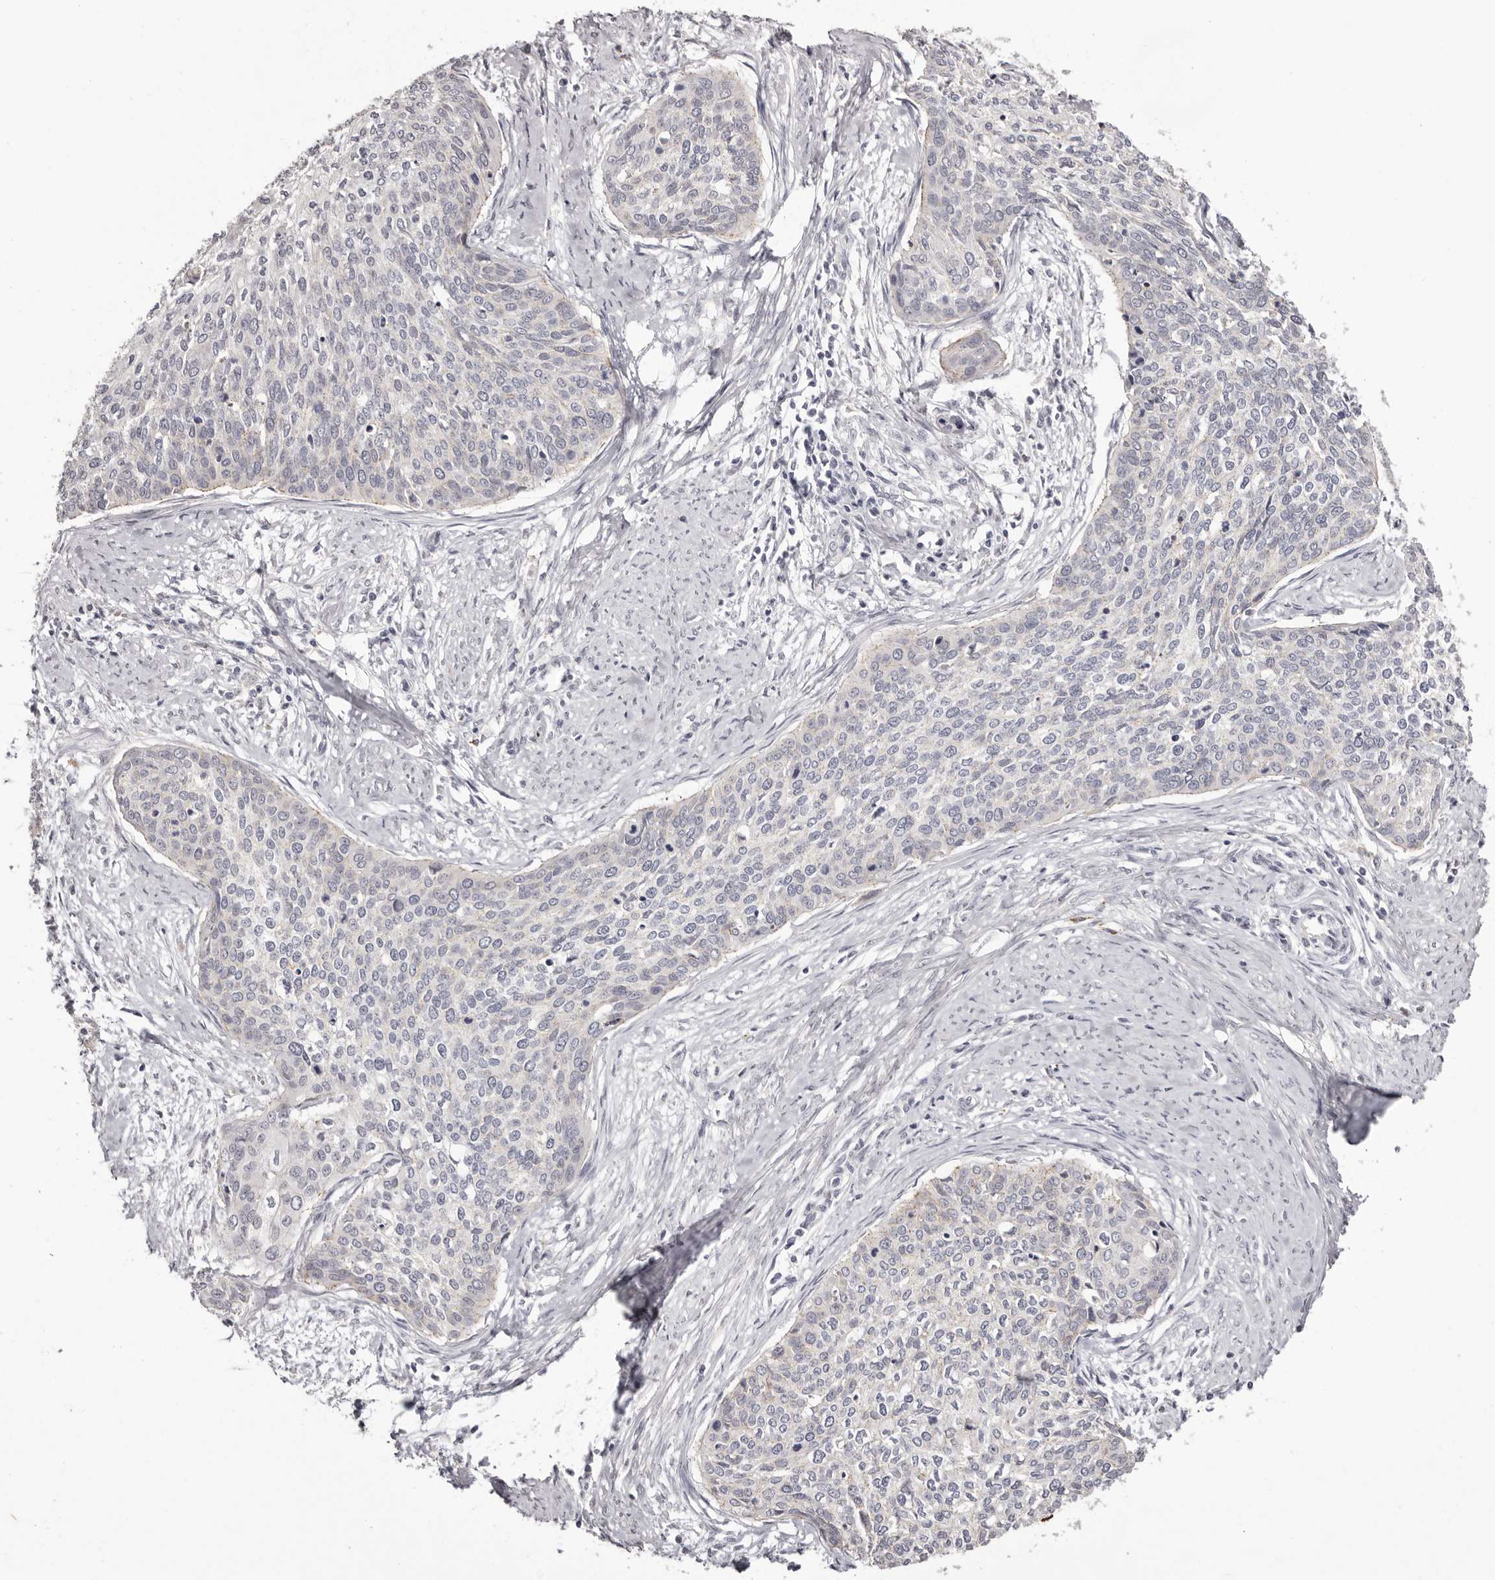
{"staining": {"intensity": "negative", "quantity": "none", "location": "none"}, "tissue": "cervical cancer", "cell_type": "Tumor cells", "image_type": "cancer", "snomed": [{"axis": "morphology", "description": "Squamous cell carcinoma, NOS"}, {"axis": "topography", "description": "Cervix"}], "caption": "Immunohistochemical staining of human squamous cell carcinoma (cervical) shows no significant positivity in tumor cells.", "gene": "PCDHB6", "patient": {"sex": "female", "age": 37}}